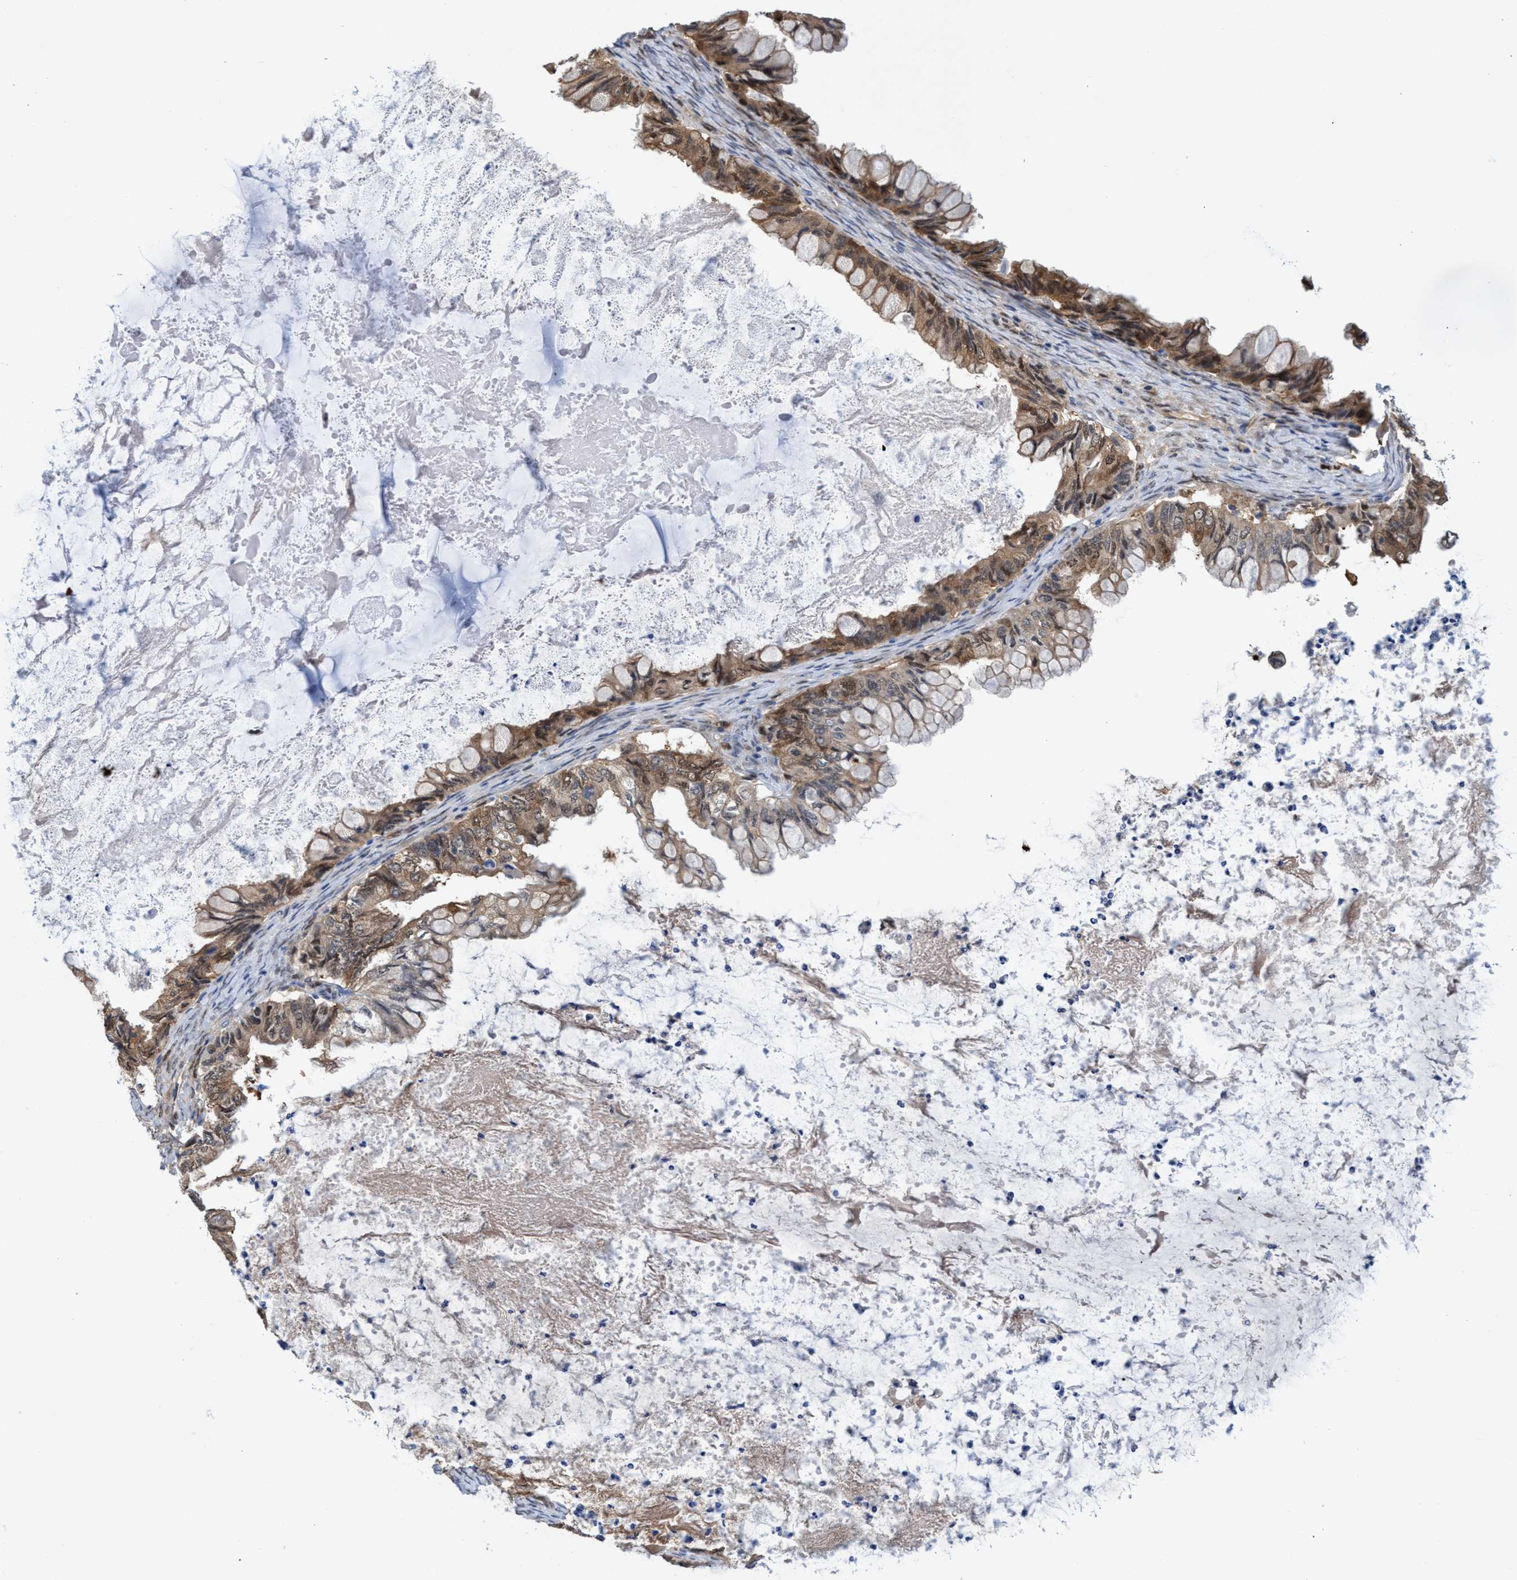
{"staining": {"intensity": "moderate", "quantity": ">75%", "location": "cytoplasmic/membranous"}, "tissue": "ovarian cancer", "cell_type": "Tumor cells", "image_type": "cancer", "snomed": [{"axis": "morphology", "description": "Cystadenocarcinoma, mucinous, NOS"}, {"axis": "topography", "description": "Ovary"}], "caption": "This is a micrograph of immunohistochemistry staining of ovarian mucinous cystadenocarcinoma, which shows moderate expression in the cytoplasmic/membranous of tumor cells.", "gene": "PNPO", "patient": {"sex": "female", "age": 80}}